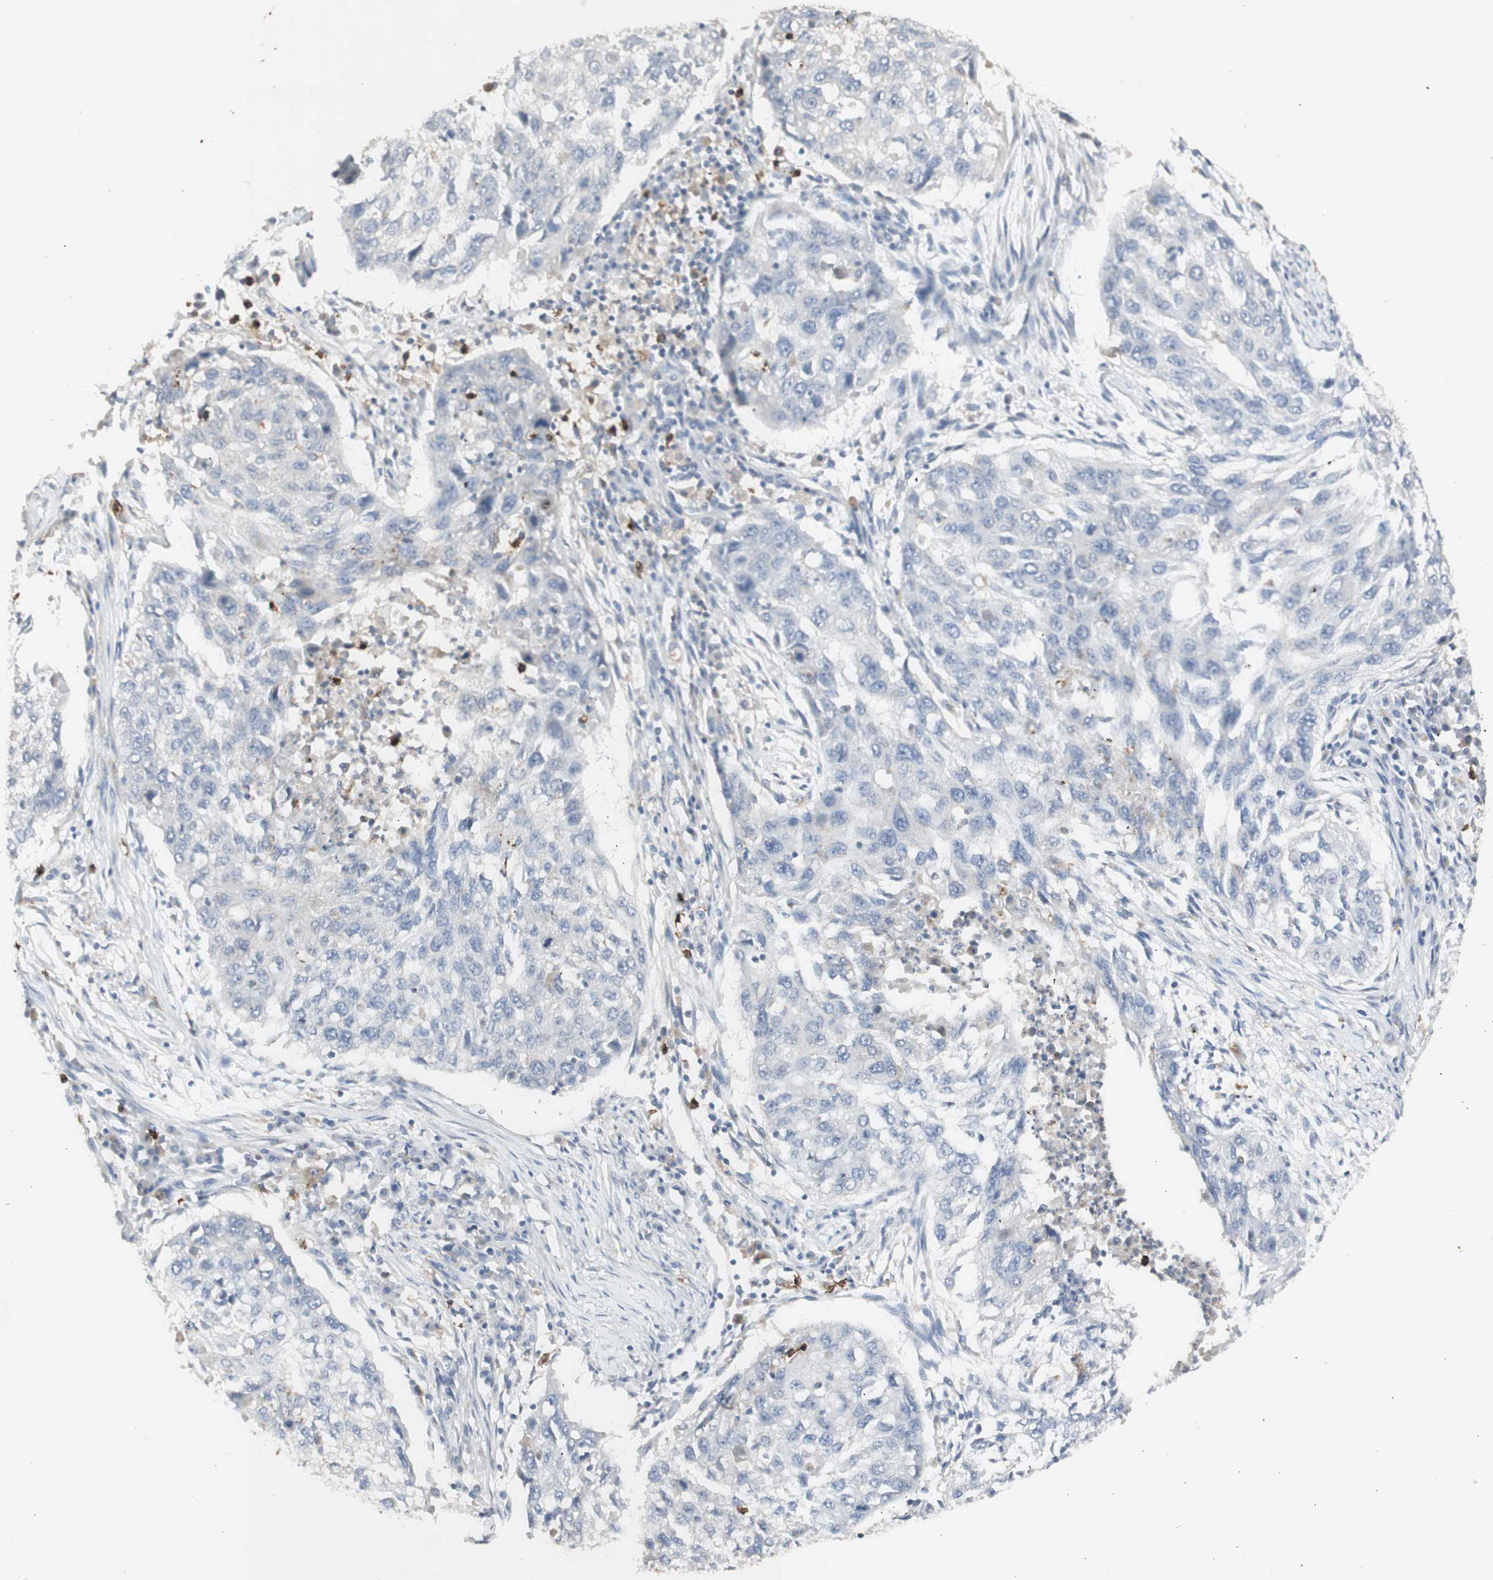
{"staining": {"intensity": "negative", "quantity": "none", "location": "none"}, "tissue": "lung cancer", "cell_type": "Tumor cells", "image_type": "cancer", "snomed": [{"axis": "morphology", "description": "Squamous cell carcinoma, NOS"}, {"axis": "topography", "description": "Lung"}], "caption": "Protein analysis of squamous cell carcinoma (lung) exhibits no significant expression in tumor cells.", "gene": "ATP6V1B1", "patient": {"sex": "female", "age": 63}}